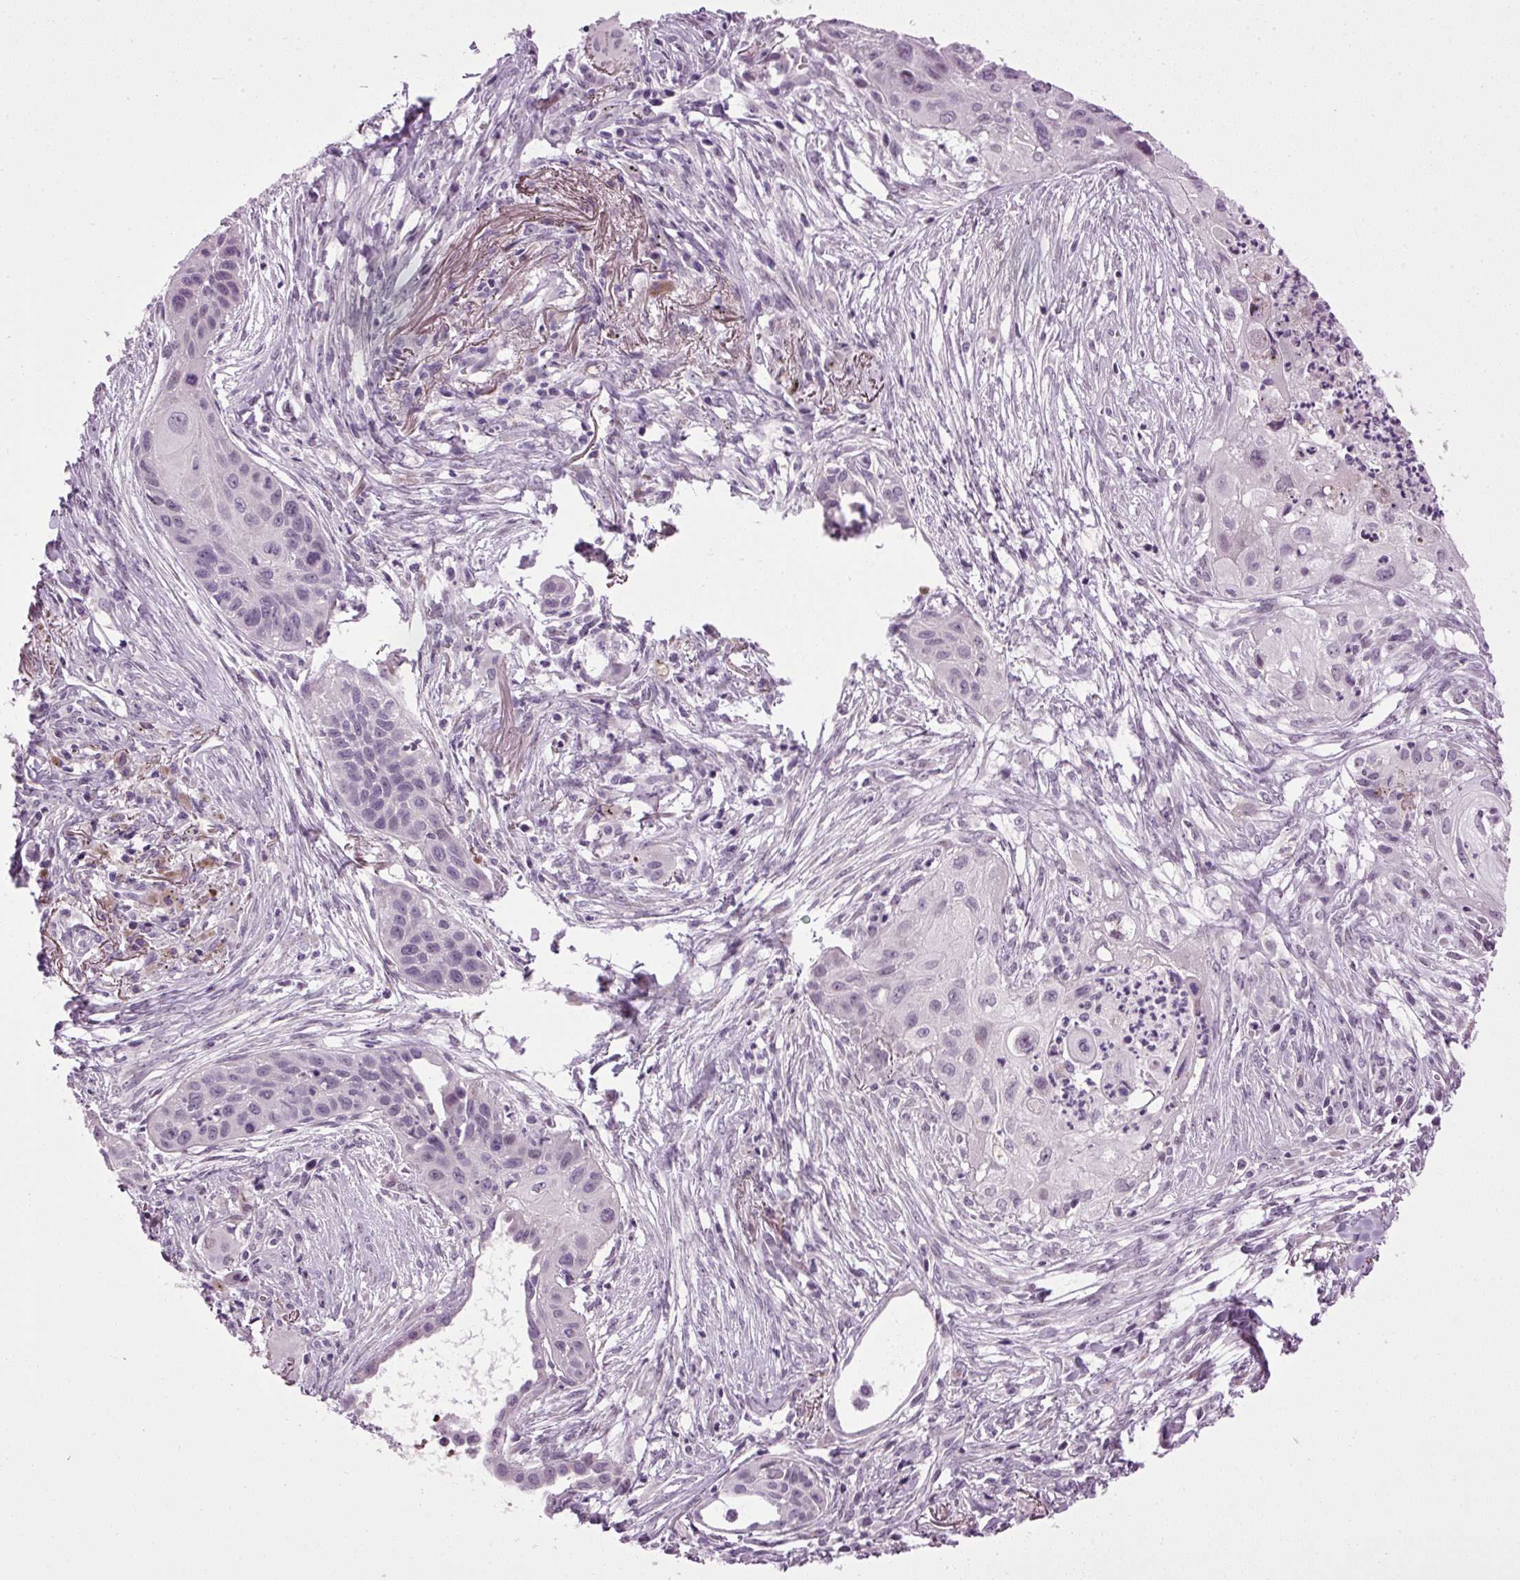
{"staining": {"intensity": "negative", "quantity": "none", "location": "none"}, "tissue": "lung cancer", "cell_type": "Tumor cells", "image_type": "cancer", "snomed": [{"axis": "morphology", "description": "Squamous cell carcinoma, NOS"}, {"axis": "topography", "description": "Lung"}], "caption": "Human lung squamous cell carcinoma stained for a protein using immunohistochemistry reveals no expression in tumor cells.", "gene": "A1CF", "patient": {"sex": "male", "age": 71}}